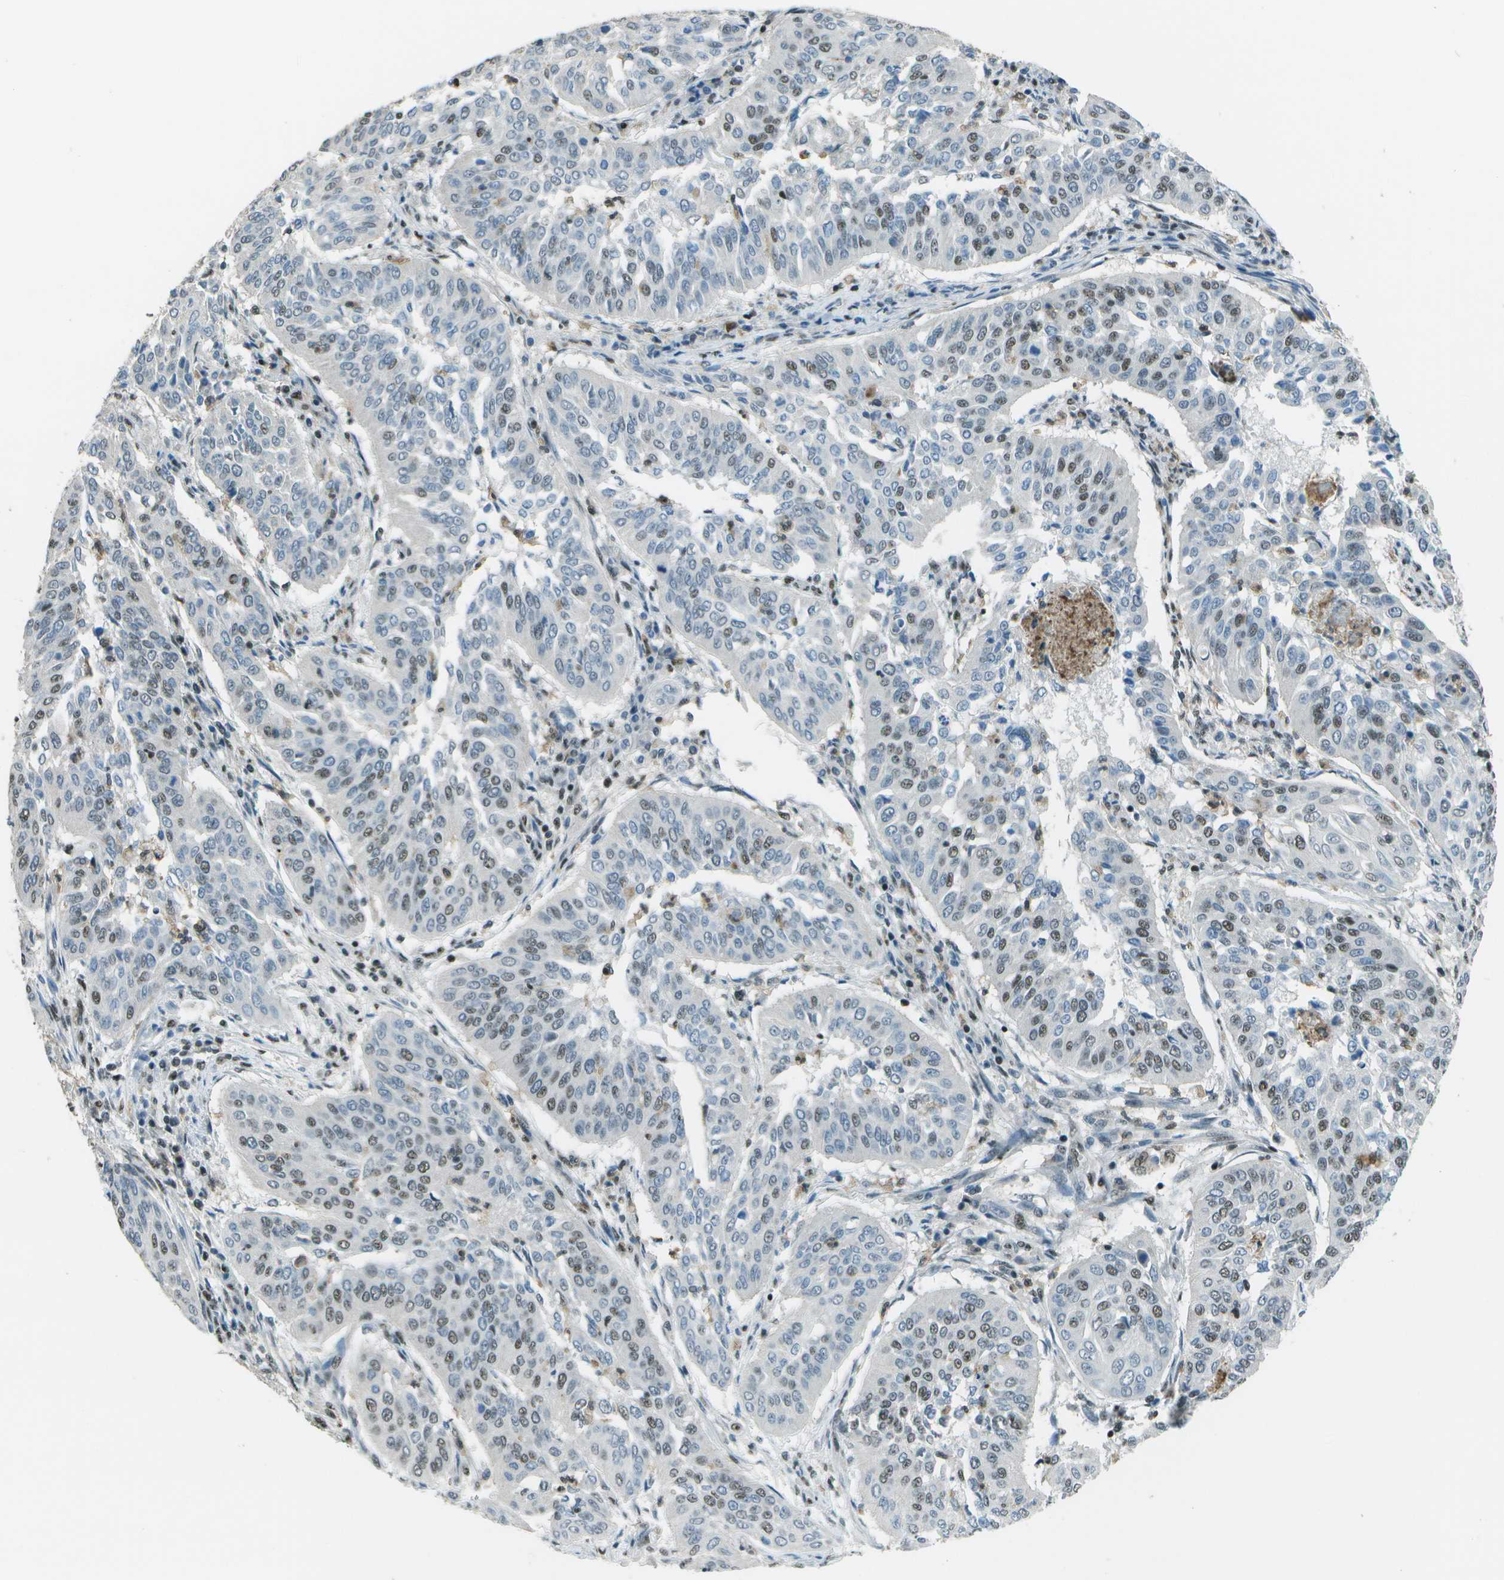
{"staining": {"intensity": "weak", "quantity": "25%-75%", "location": "nuclear"}, "tissue": "cervical cancer", "cell_type": "Tumor cells", "image_type": "cancer", "snomed": [{"axis": "morphology", "description": "Normal tissue, NOS"}, {"axis": "morphology", "description": "Squamous cell carcinoma, NOS"}, {"axis": "topography", "description": "Cervix"}], "caption": "Immunohistochemistry micrograph of neoplastic tissue: human squamous cell carcinoma (cervical) stained using immunohistochemistry demonstrates low levels of weak protein expression localized specifically in the nuclear of tumor cells, appearing as a nuclear brown color.", "gene": "DEPDC1", "patient": {"sex": "female", "age": 39}}